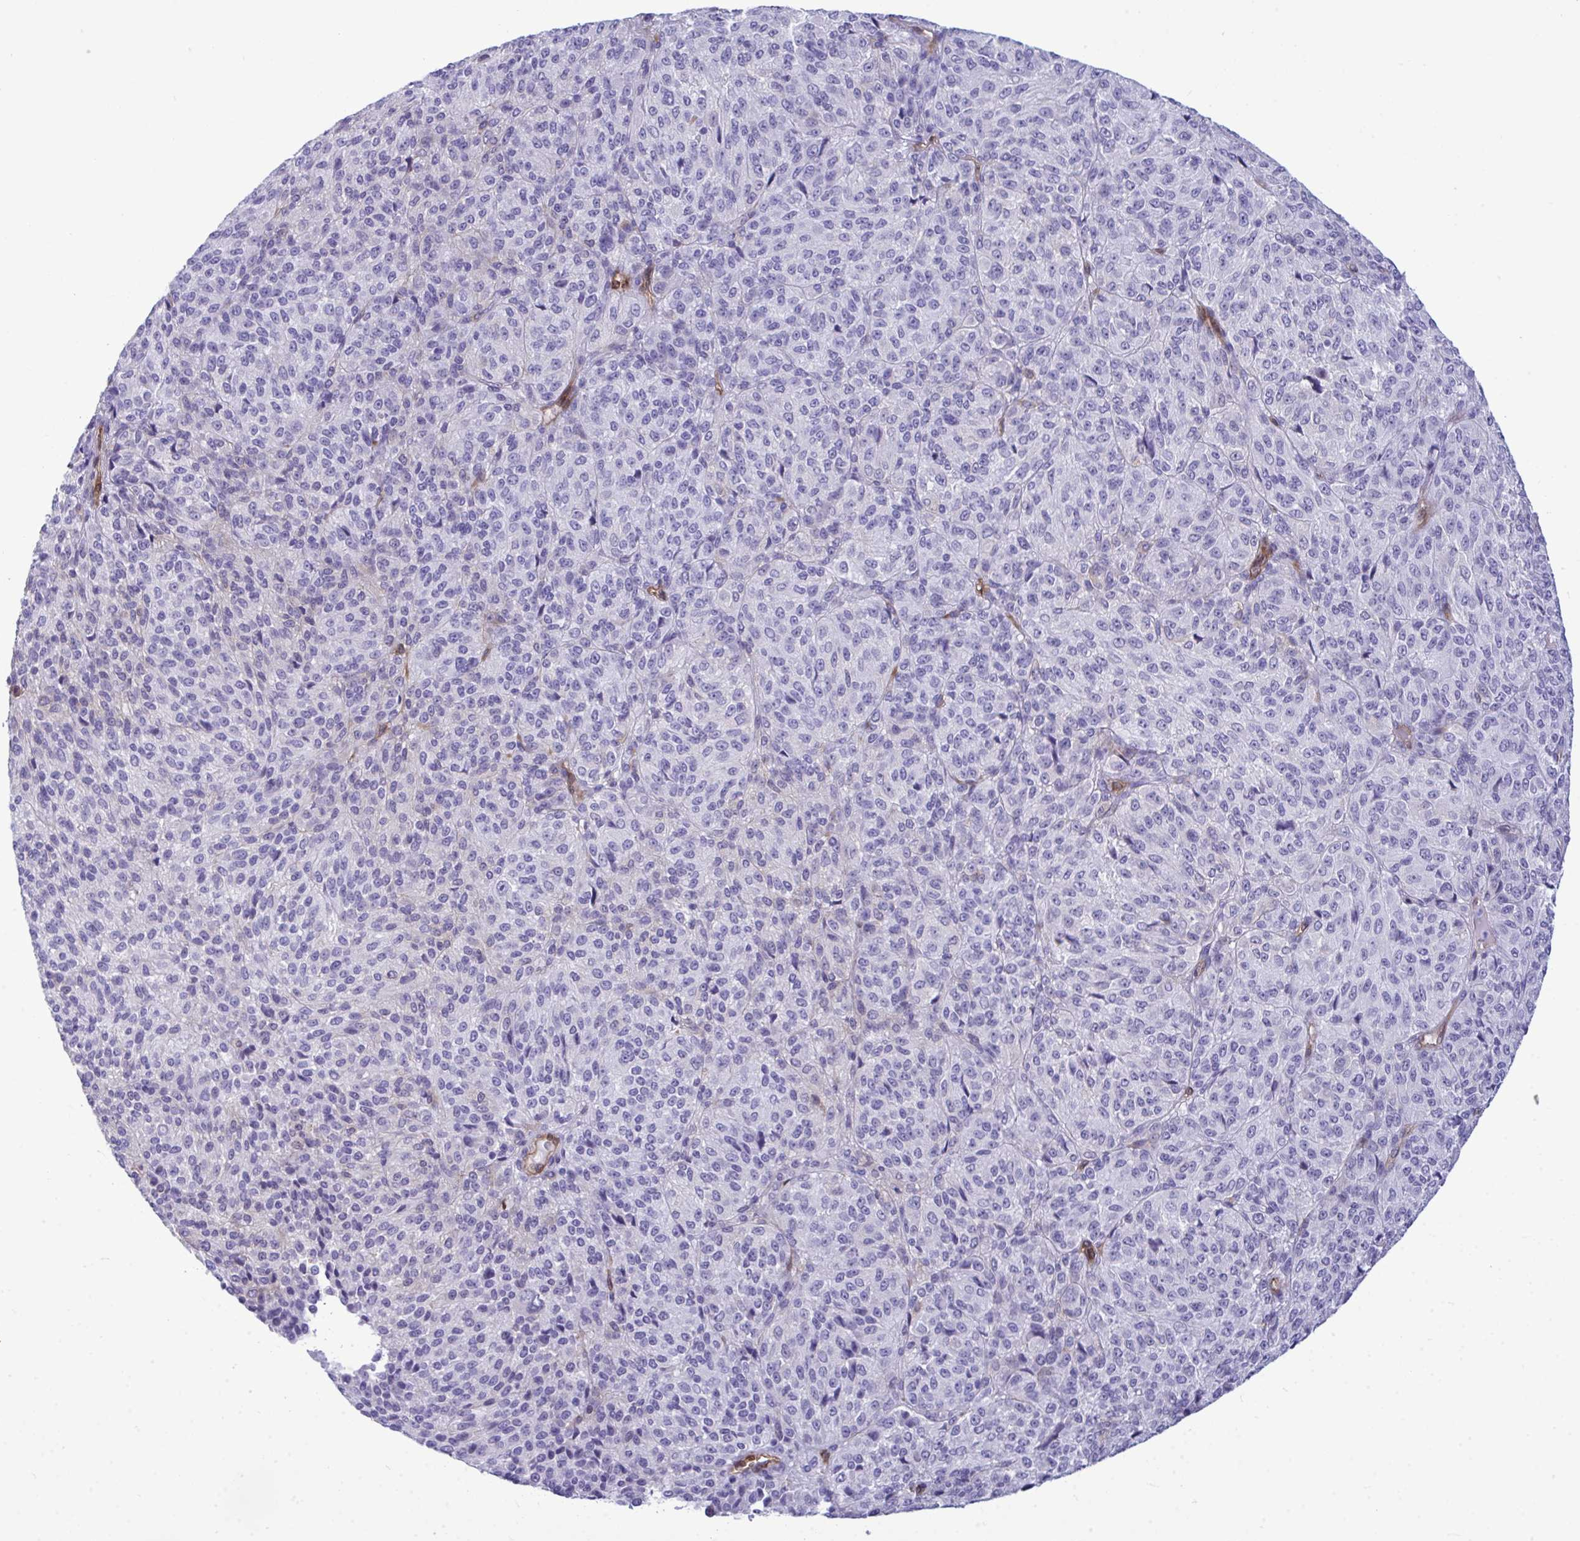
{"staining": {"intensity": "negative", "quantity": "none", "location": "none"}, "tissue": "melanoma", "cell_type": "Tumor cells", "image_type": "cancer", "snomed": [{"axis": "morphology", "description": "Malignant melanoma, Metastatic site"}, {"axis": "topography", "description": "Brain"}], "caption": "This image is of melanoma stained with immunohistochemistry (IHC) to label a protein in brown with the nuclei are counter-stained blue. There is no positivity in tumor cells.", "gene": "LIMS2", "patient": {"sex": "female", "age": 56}}